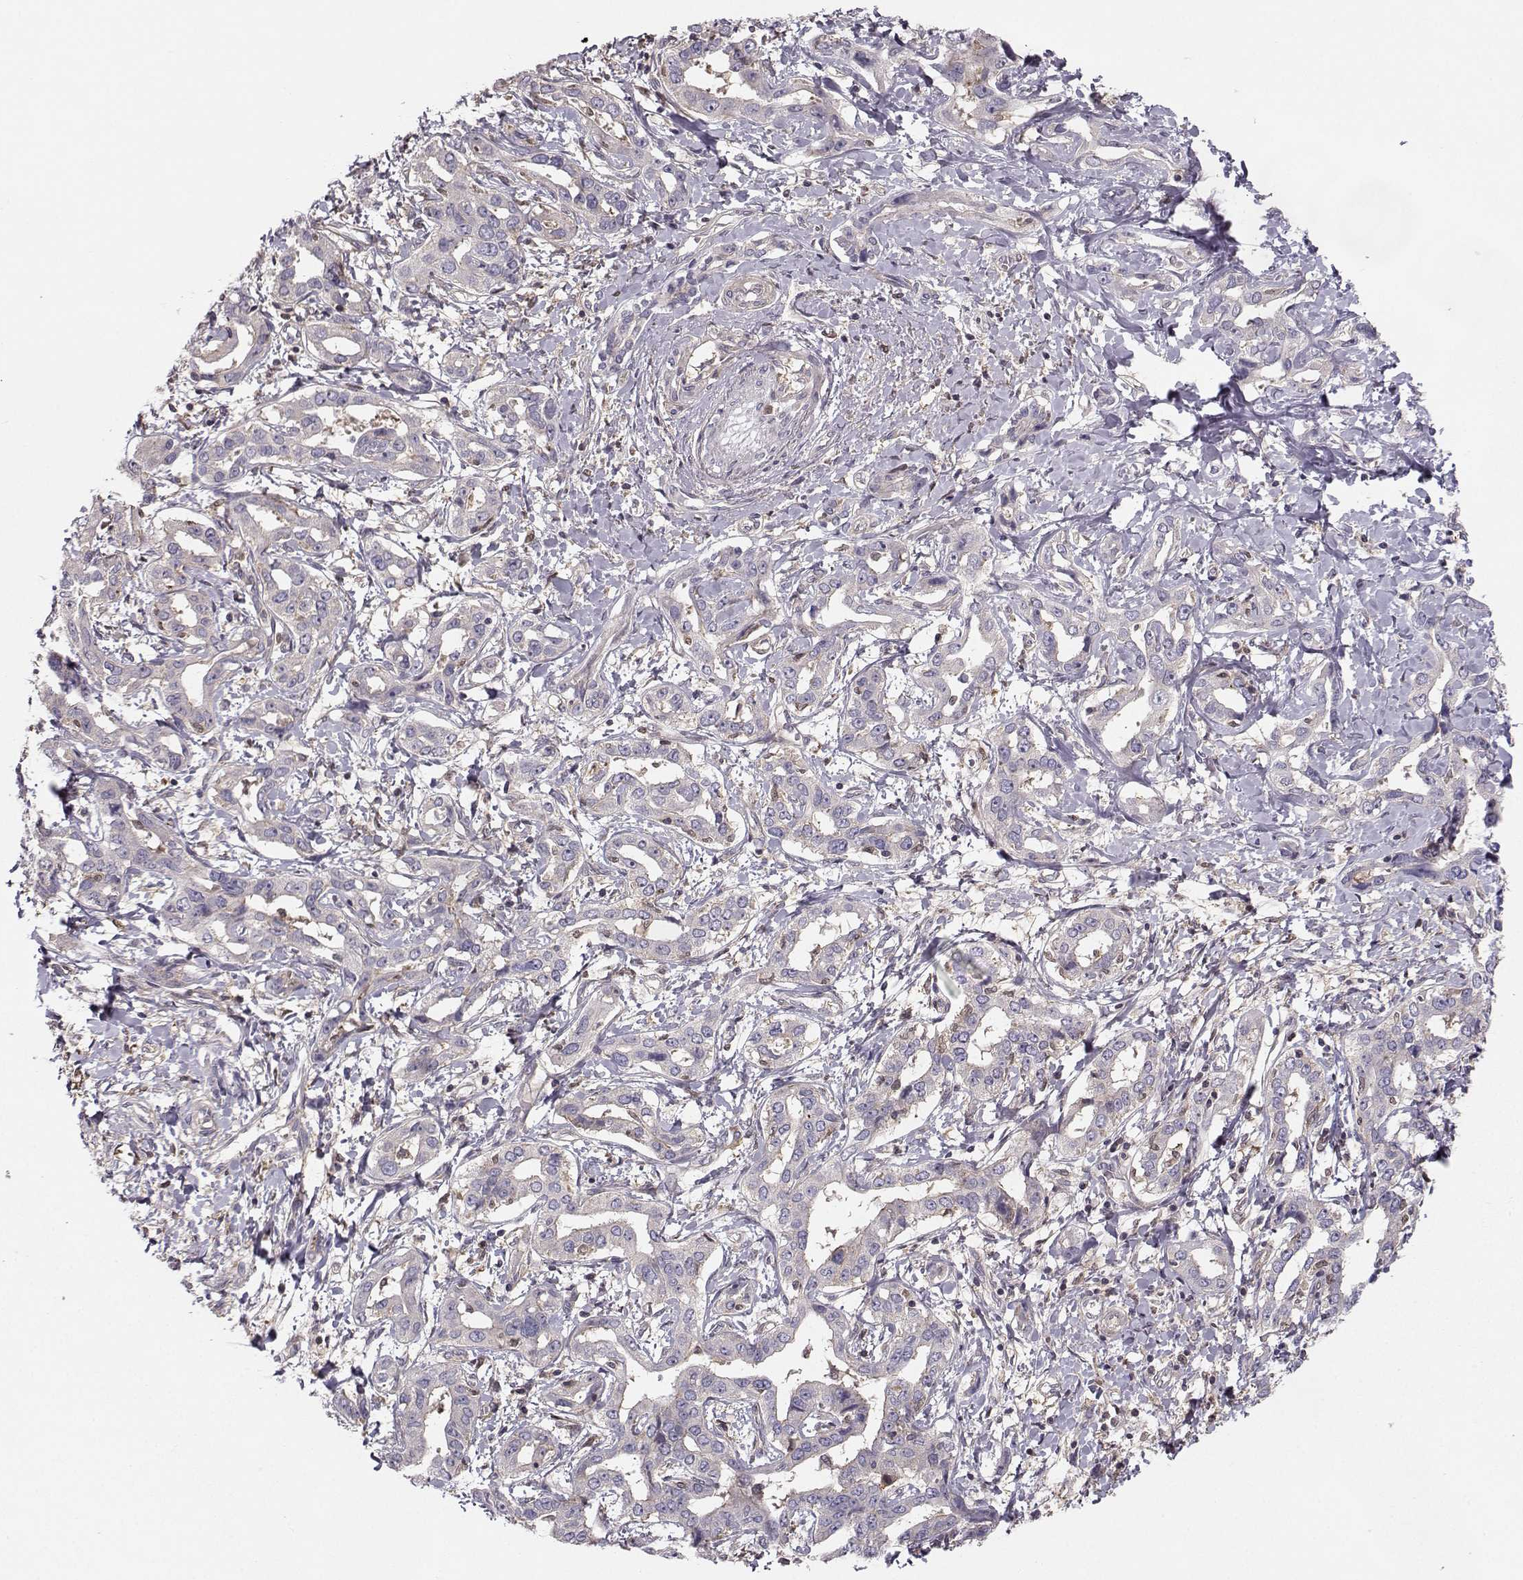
{"staining": {"intensity": "negative", "quantity": "none", "location": "none"}, "tissue": "liver cancer", "cell_type": "Tumor cells", "image_type": "cancer", "snomed": [{"axis": "morphology", "description": "Cholangiocarcinoma"}, {"axis": "topography", "description": "Liver"}], "caption": "High magnification brightfield microscopy of cholangiocarcinoma (liver) stained with DAB (brown) and counterstained with hematoxylin (blue): tumor cells show no significant positivity.", "gene": "ASB16", "patient": {"sex": "male", "age": 59}}